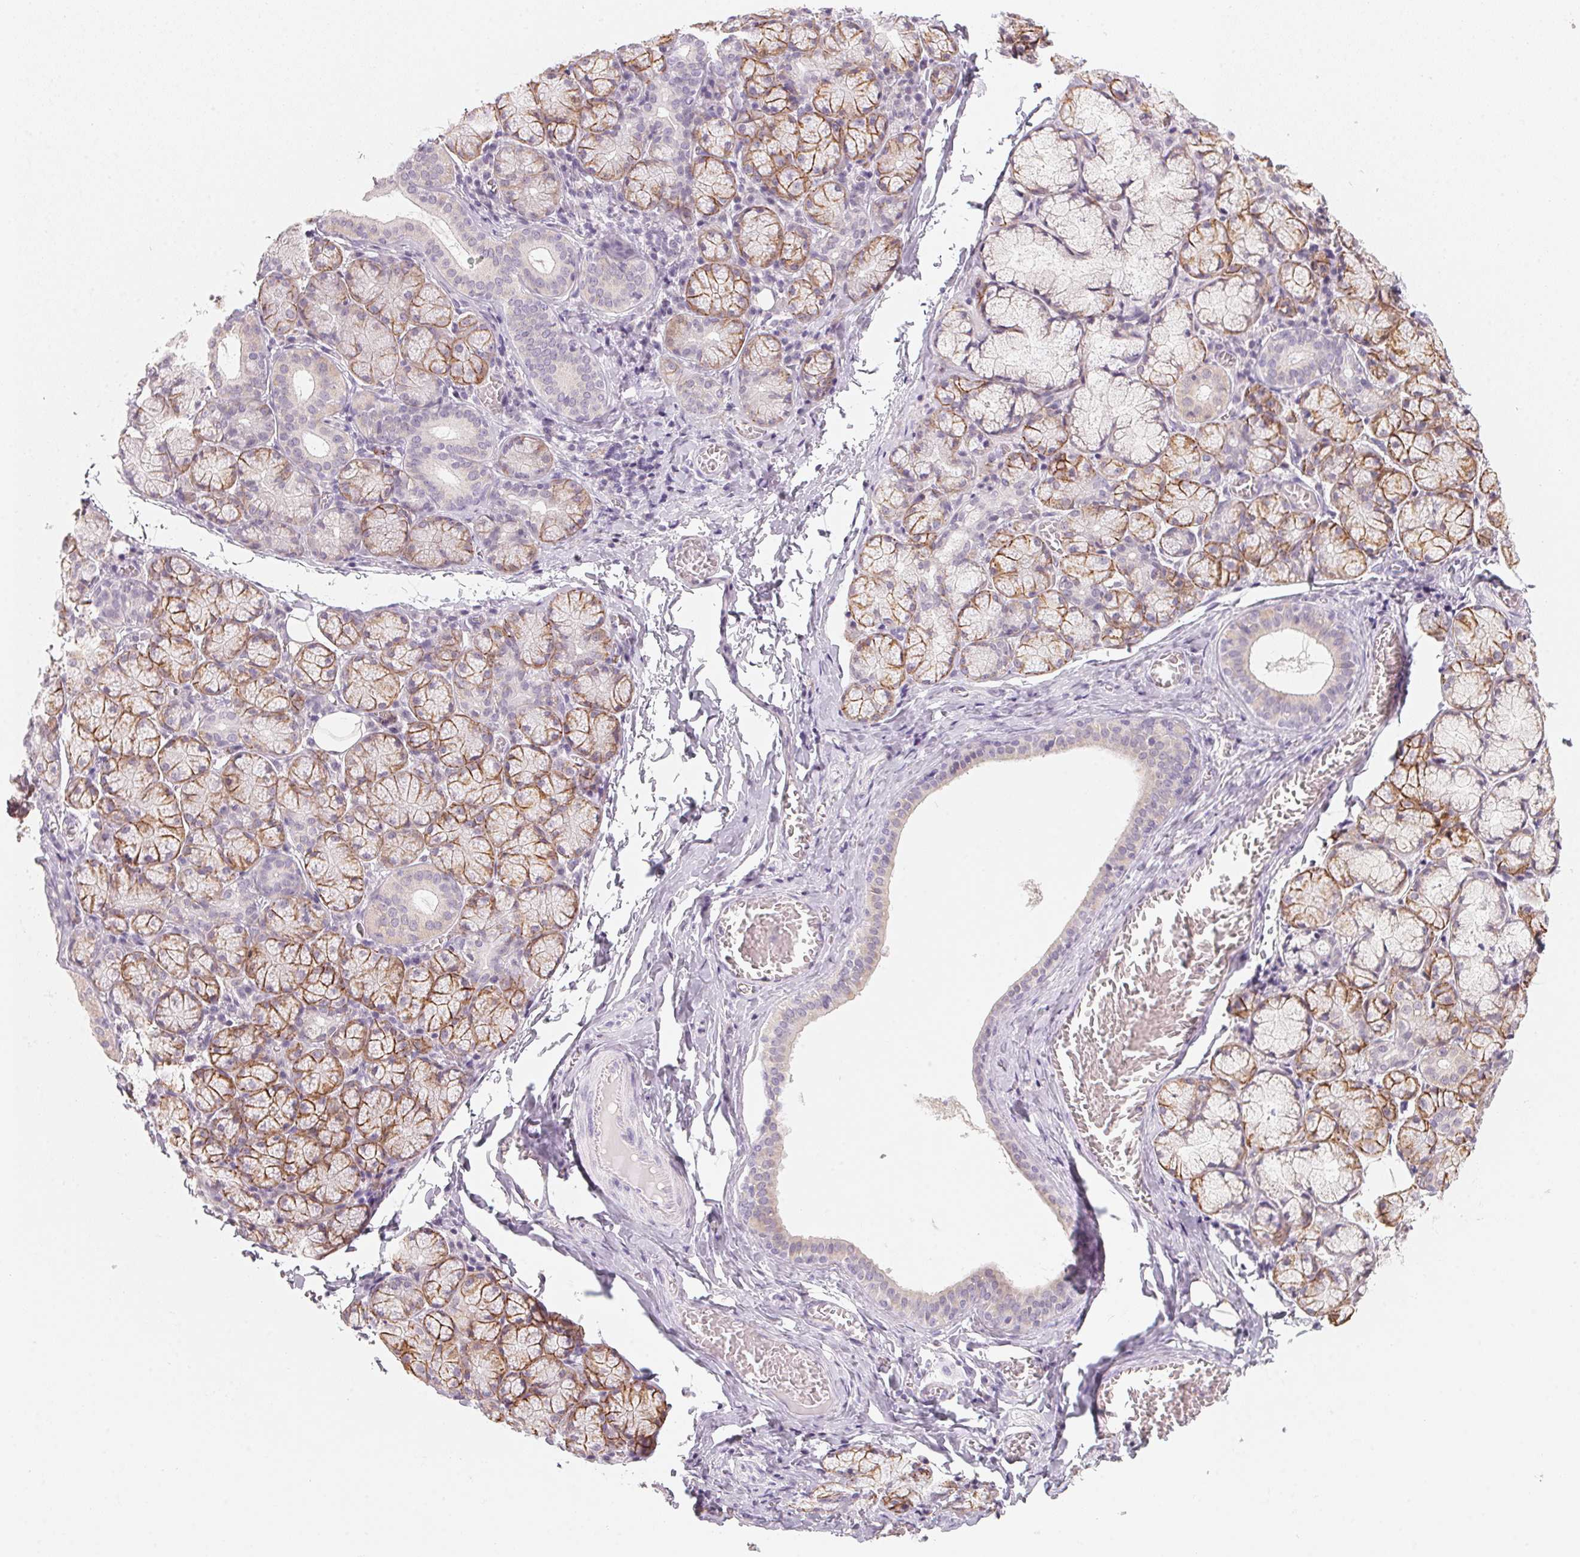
{"staining": {"intensity": "moderate", "quantity": "25%-75%", "location": "cytoplasmic/membranous"}, "tissue": "salivary gland", "cell_type": "Glandular cells", "image_type": "normal", "snomed": [{"axis": "morphology", "description": "Normal tissue, NOS"}, {"axis": "topography", "description": "Salivary gland"}], "caption": "Immunohistochemical staining of normal salivary gland displays moderate cytoplasmic/membranous protein staining in approximately 25%-75% of glandular cells.", "gene": "ANKRD31", "patient": {"sex": "female", "age": 24}}